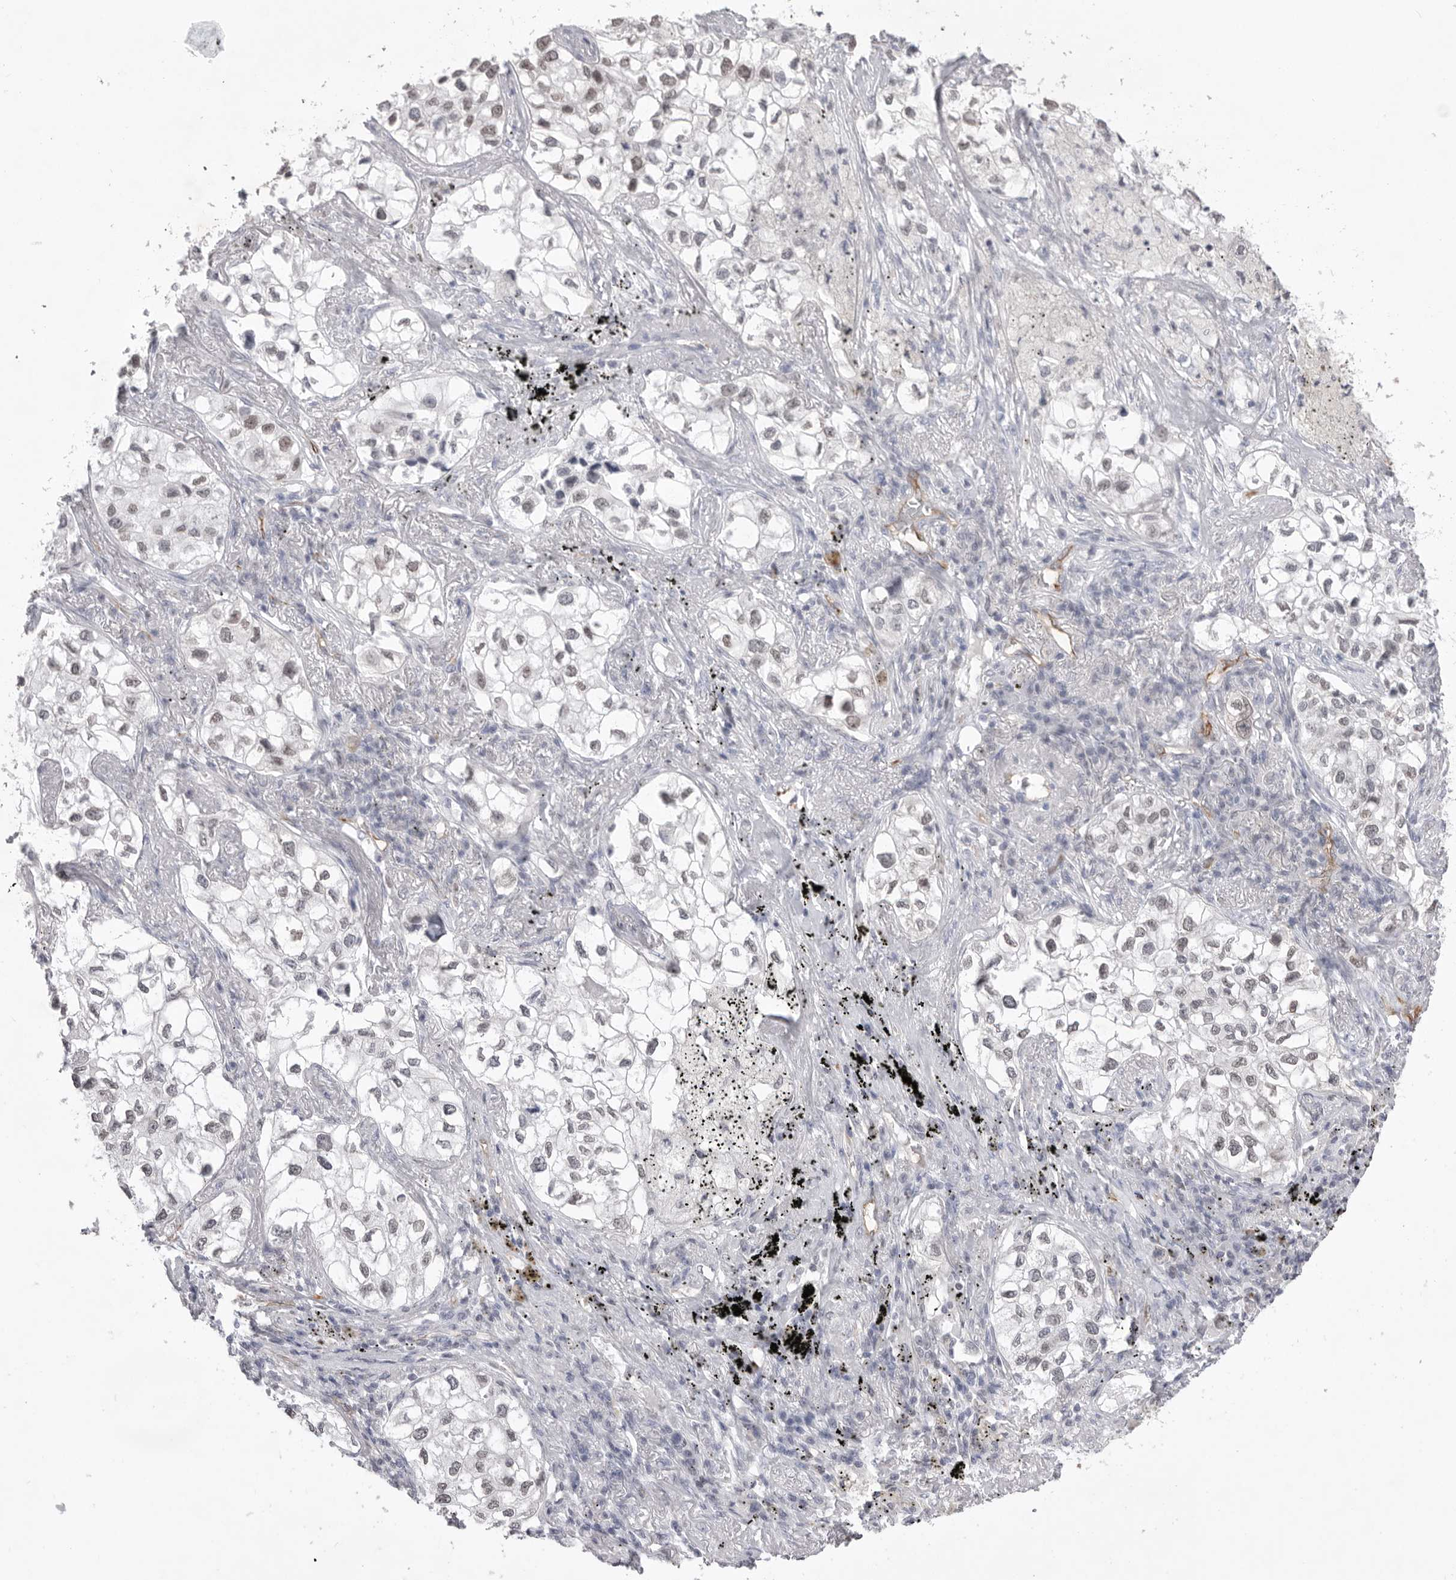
{"staining": {"intensity": "weak", "quantity": "<25%", "location": "nuclear"}, "tissue": "lung cancer", "cell_type": "Tumor cells", "image_type": "cancer", "snomed": [{"axis": "morphology", "description": "Adenocarcinoma, NOS"}, {"axis": "topography", "description": "Lung"}], "caption": "Tumor cells are negative for brown protein staining in adenocarcinoma (lung). Nuclei are stained in blue.", "gene": "ZBTB7B", "patient": {"sex": "male", "age": 63}}